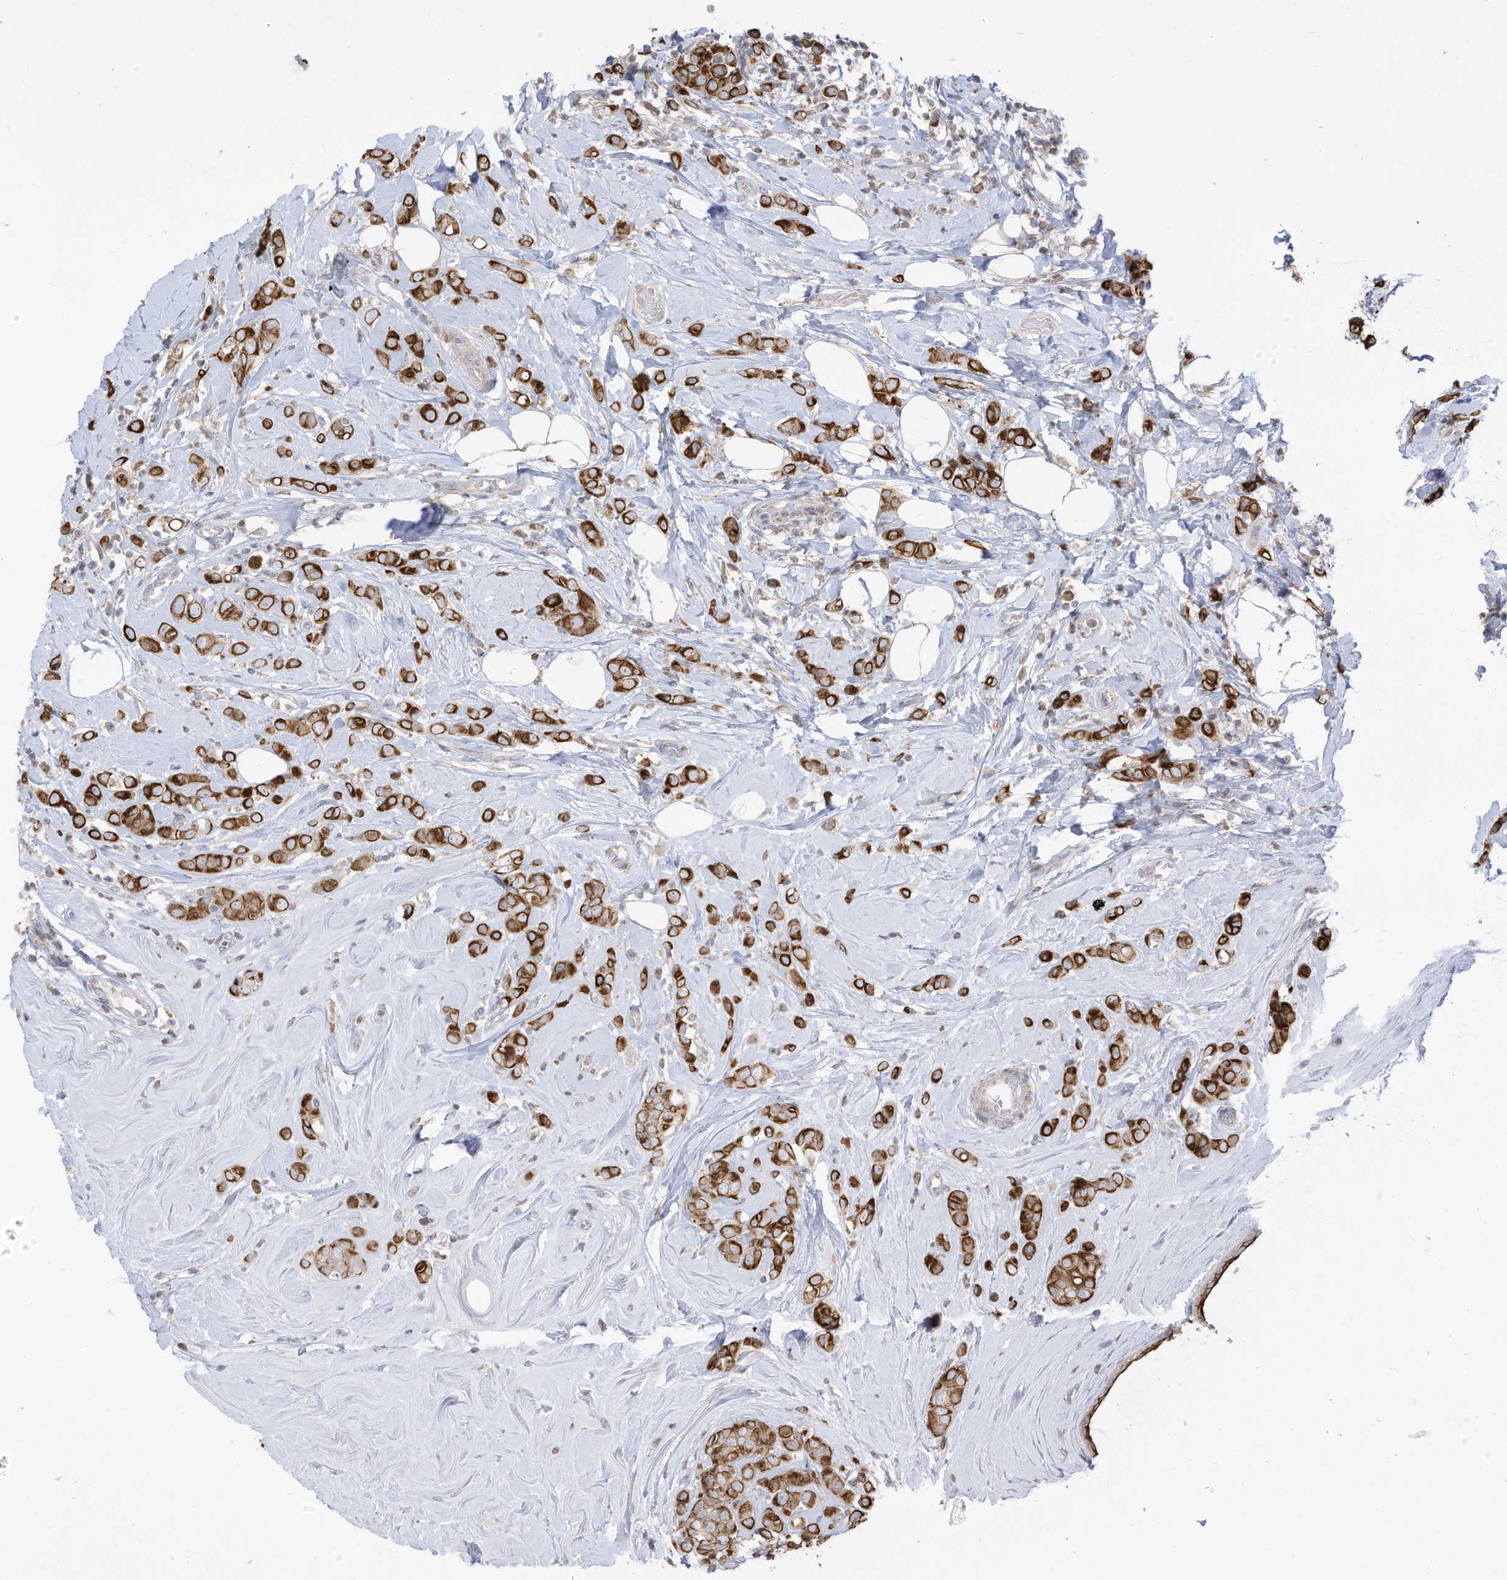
{"staining": {"intensity": "strong", "quantity": ">75%", "location": "cytoplasmic/membranous"}, "tissue": "breast cancer", "cell_type": "Tumor cells", "image_type": "cancer", "snomed": [{"axis": "morphology", "description": "Lobular carcinoma"}, {"axis": "topography", "description": "Breast"}], "caption": "Human breast cancer (lobular carcinoma) stained with a brown dye displays strong cytoplasmic/membranous positive positivity in about >75% of tumor cells.", "gene": "CGAS", "patient": {"sex": "female", "age": 47}}